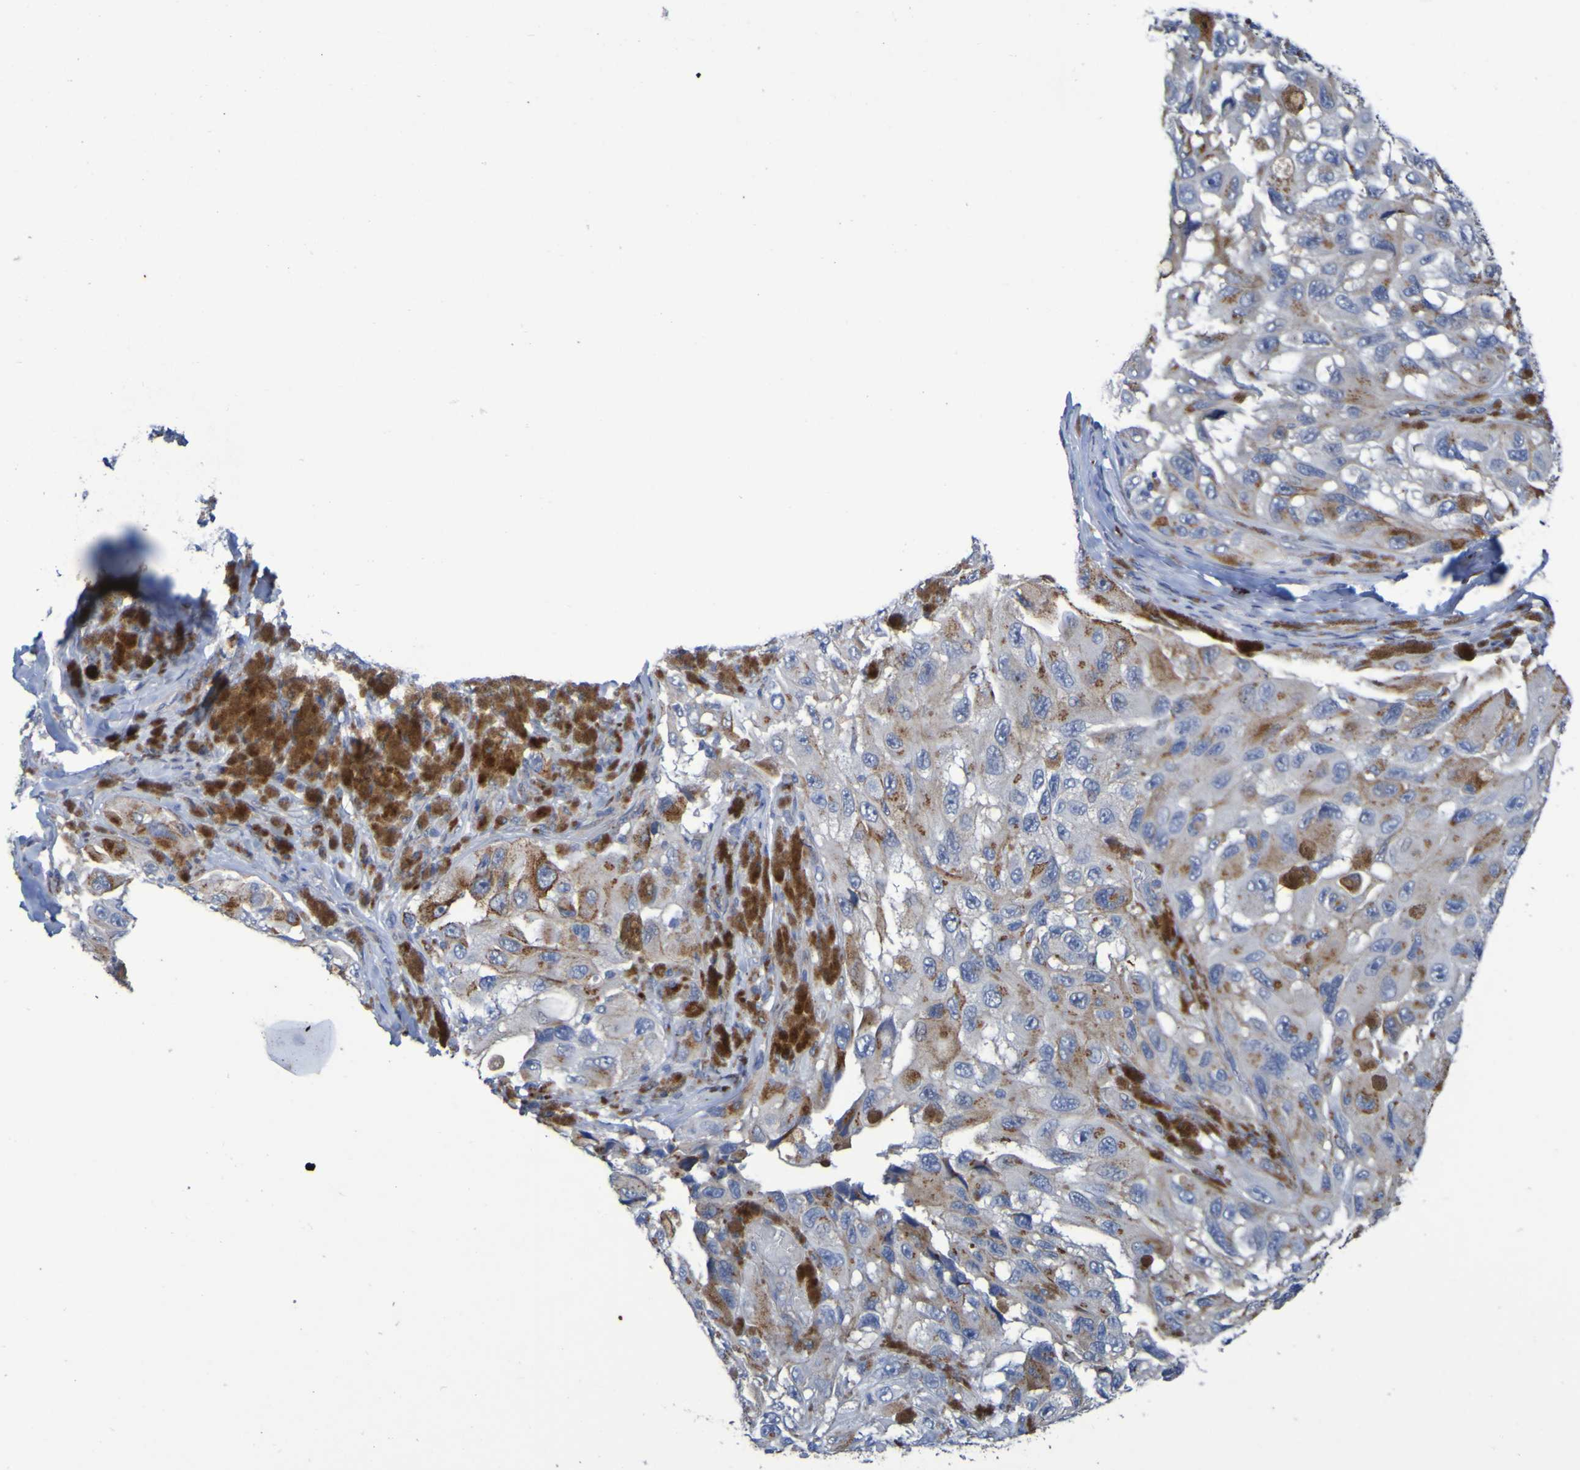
{"staining": {"intensity": "moderate", "quantity": ">75%", "location": "cytoplasmic/membranous"}, "tissue": "melanoma", "cell_type": "Tumor cells", "image_type": "cancer", "snomed": [{"axis": "morphology", "description": "Malignant melanoma, NOS"}, {"axis": "topography", "description": "Skin"}], "caption": "There is medium levels of moderate cytoplasmic/membranous positivity in tumor cells of malignant melanoma, as demonstrated by immunohistochemical staining (brown color).", "gene": "C11orf24", "patient": {"sex": "female", "age": 73}}